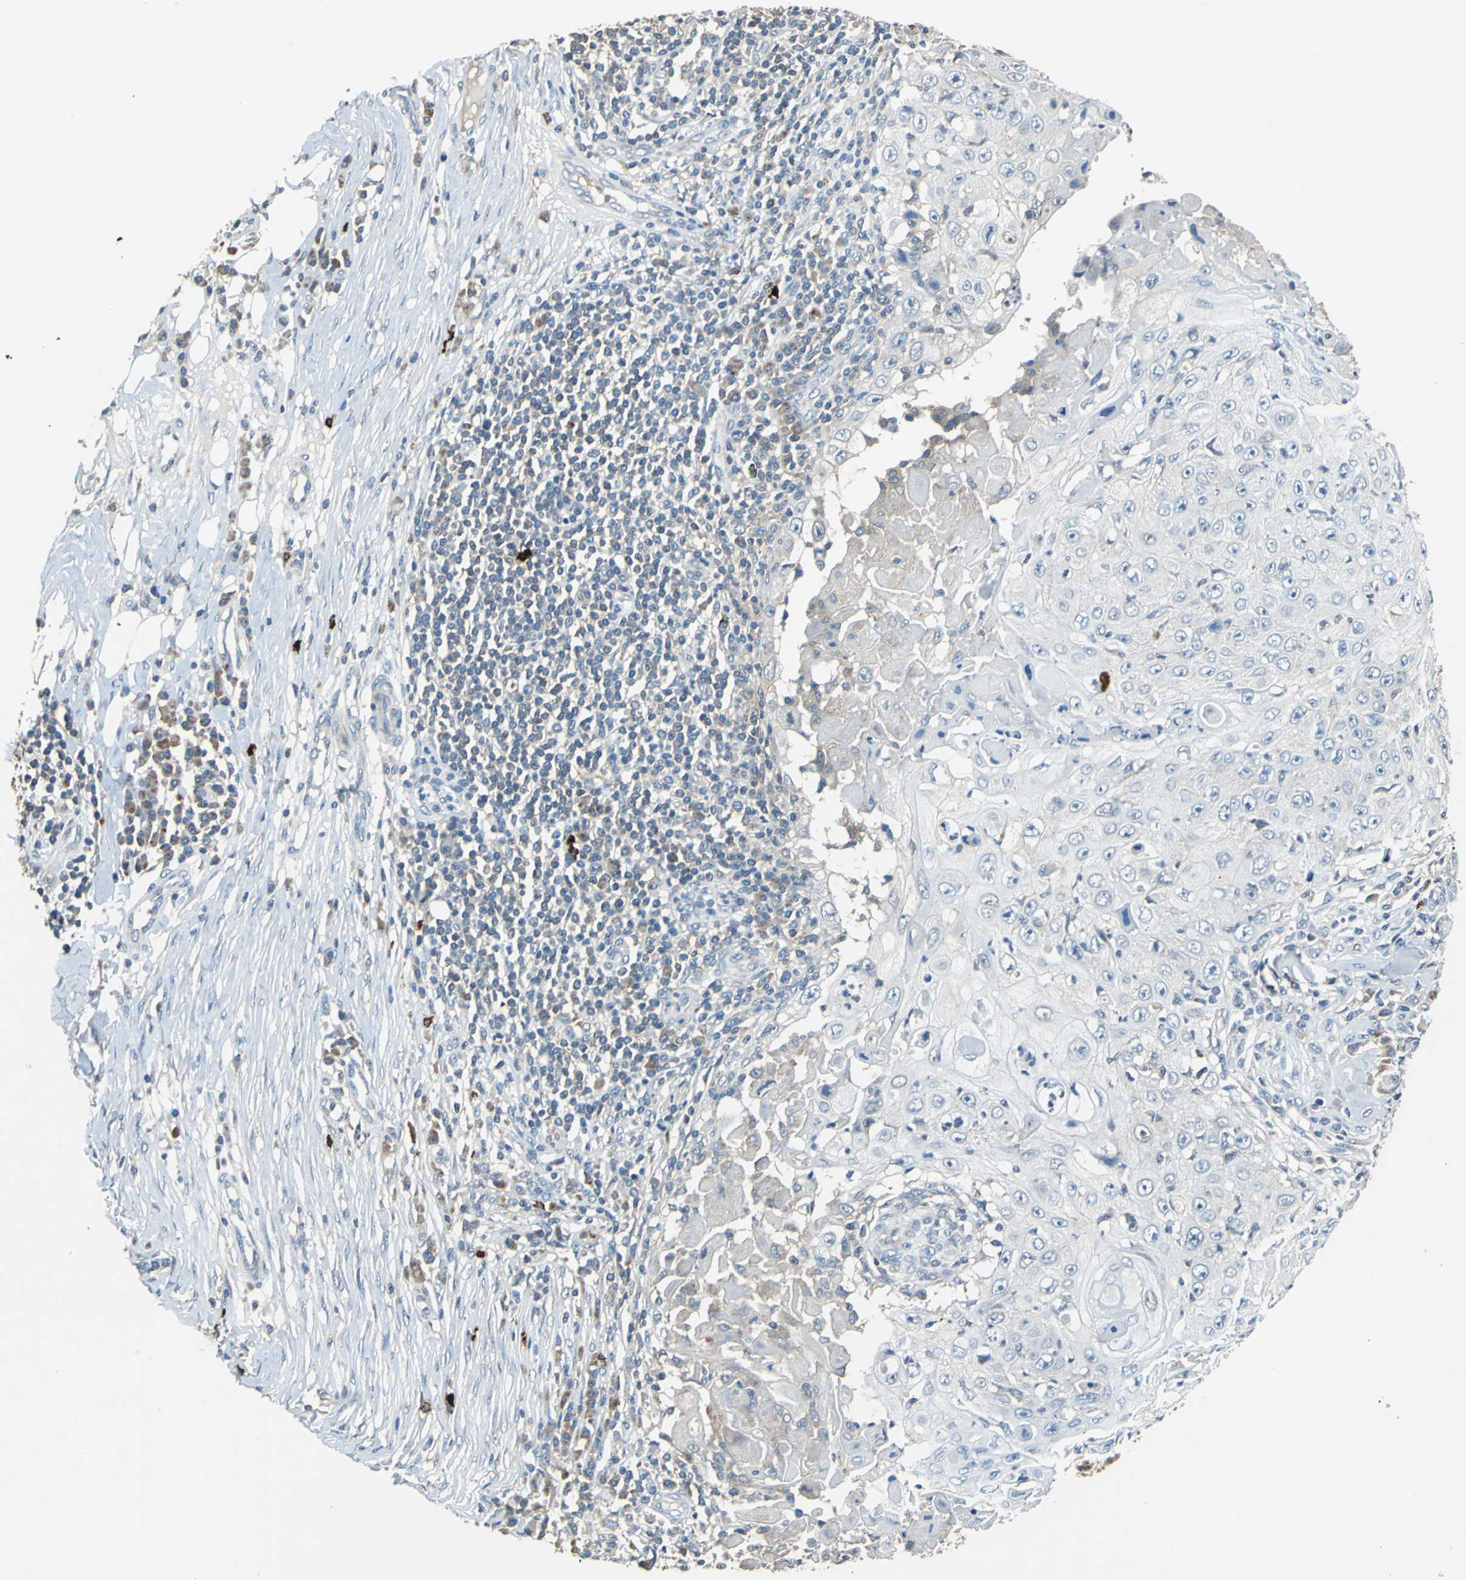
{"staining": {"intensity": "negative", "quantity": "none", "location": "none"}, "tissue": "skin cancer", "cell_type": "Tumor cells", "image_type": "cancer", "snomed": [{"axis": "morphology", "description": "Squamous cell carcinoma, NOS"}, {"axis": "topography", "description": "Skin"}], "caption": "Immunohistochemical staining of skin squamous cell carcinoma exhibits no significant positivity in tumor cells.", "gene": "SLC19A2", "patient": {"sex": "male", "age": 86}}